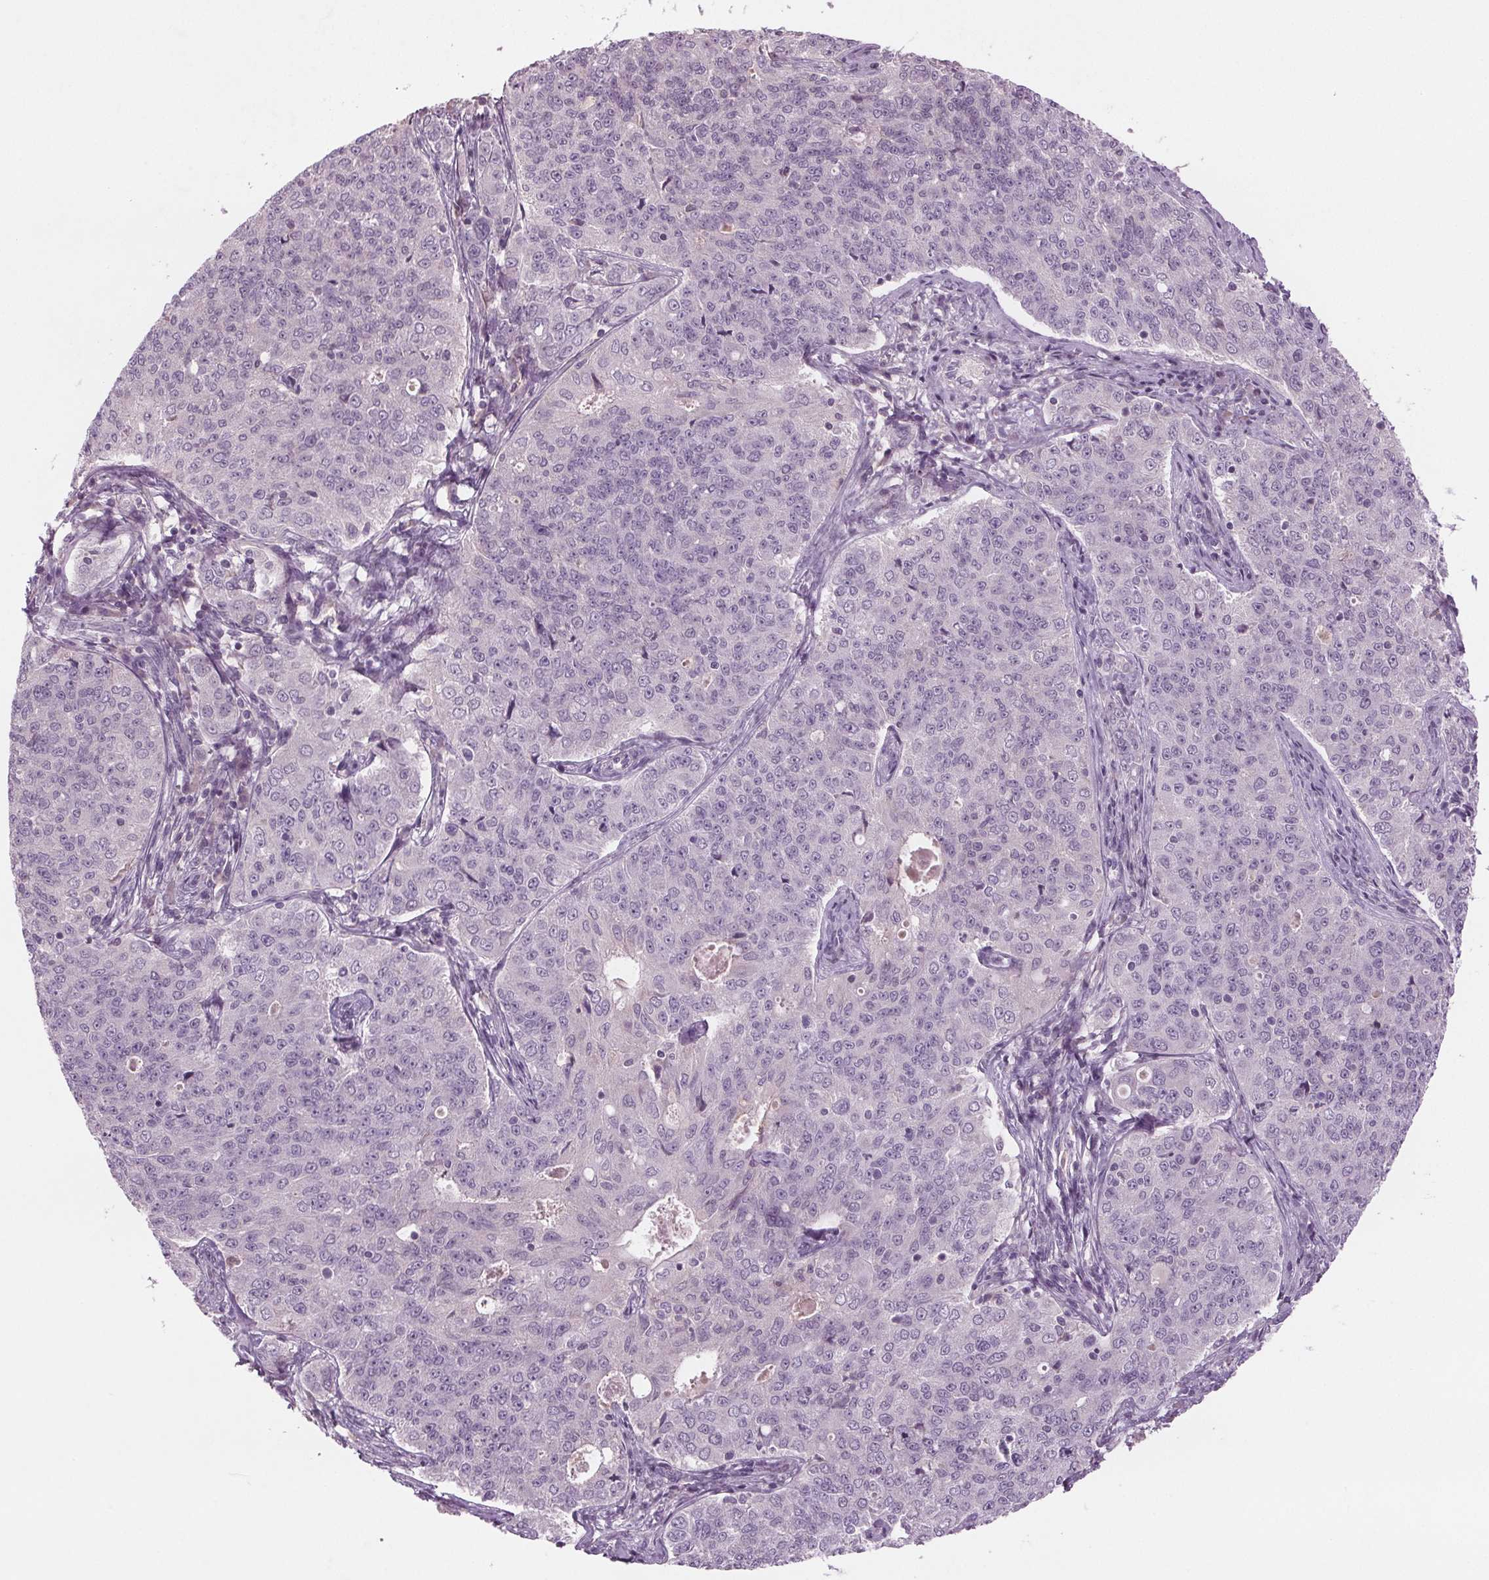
{"staining": {"intensity": "negative", "quantity": "none", "location": "none"}, "tissue": "endometrial cancer", "cell_type": "Tumor cells", "image_type": "cancer", "snomed": [{"axis": "morphology", "description": "Adenocarcinoma, NOS"}, {"axis": "topography", "description": "Endometrium"}], "caption": "Tumor cells are negative for protein expression in human endometrial adenocarcinoma. Brightfield microscopy of immunohistochemistry (IHC) stained with DAB (3,3'-diaminobenzidine) (brown) and hematoxylin (blue), captured at high magnification.", "gene": "BHLHE22", "patient": {"sex": "female", "age": 43}}